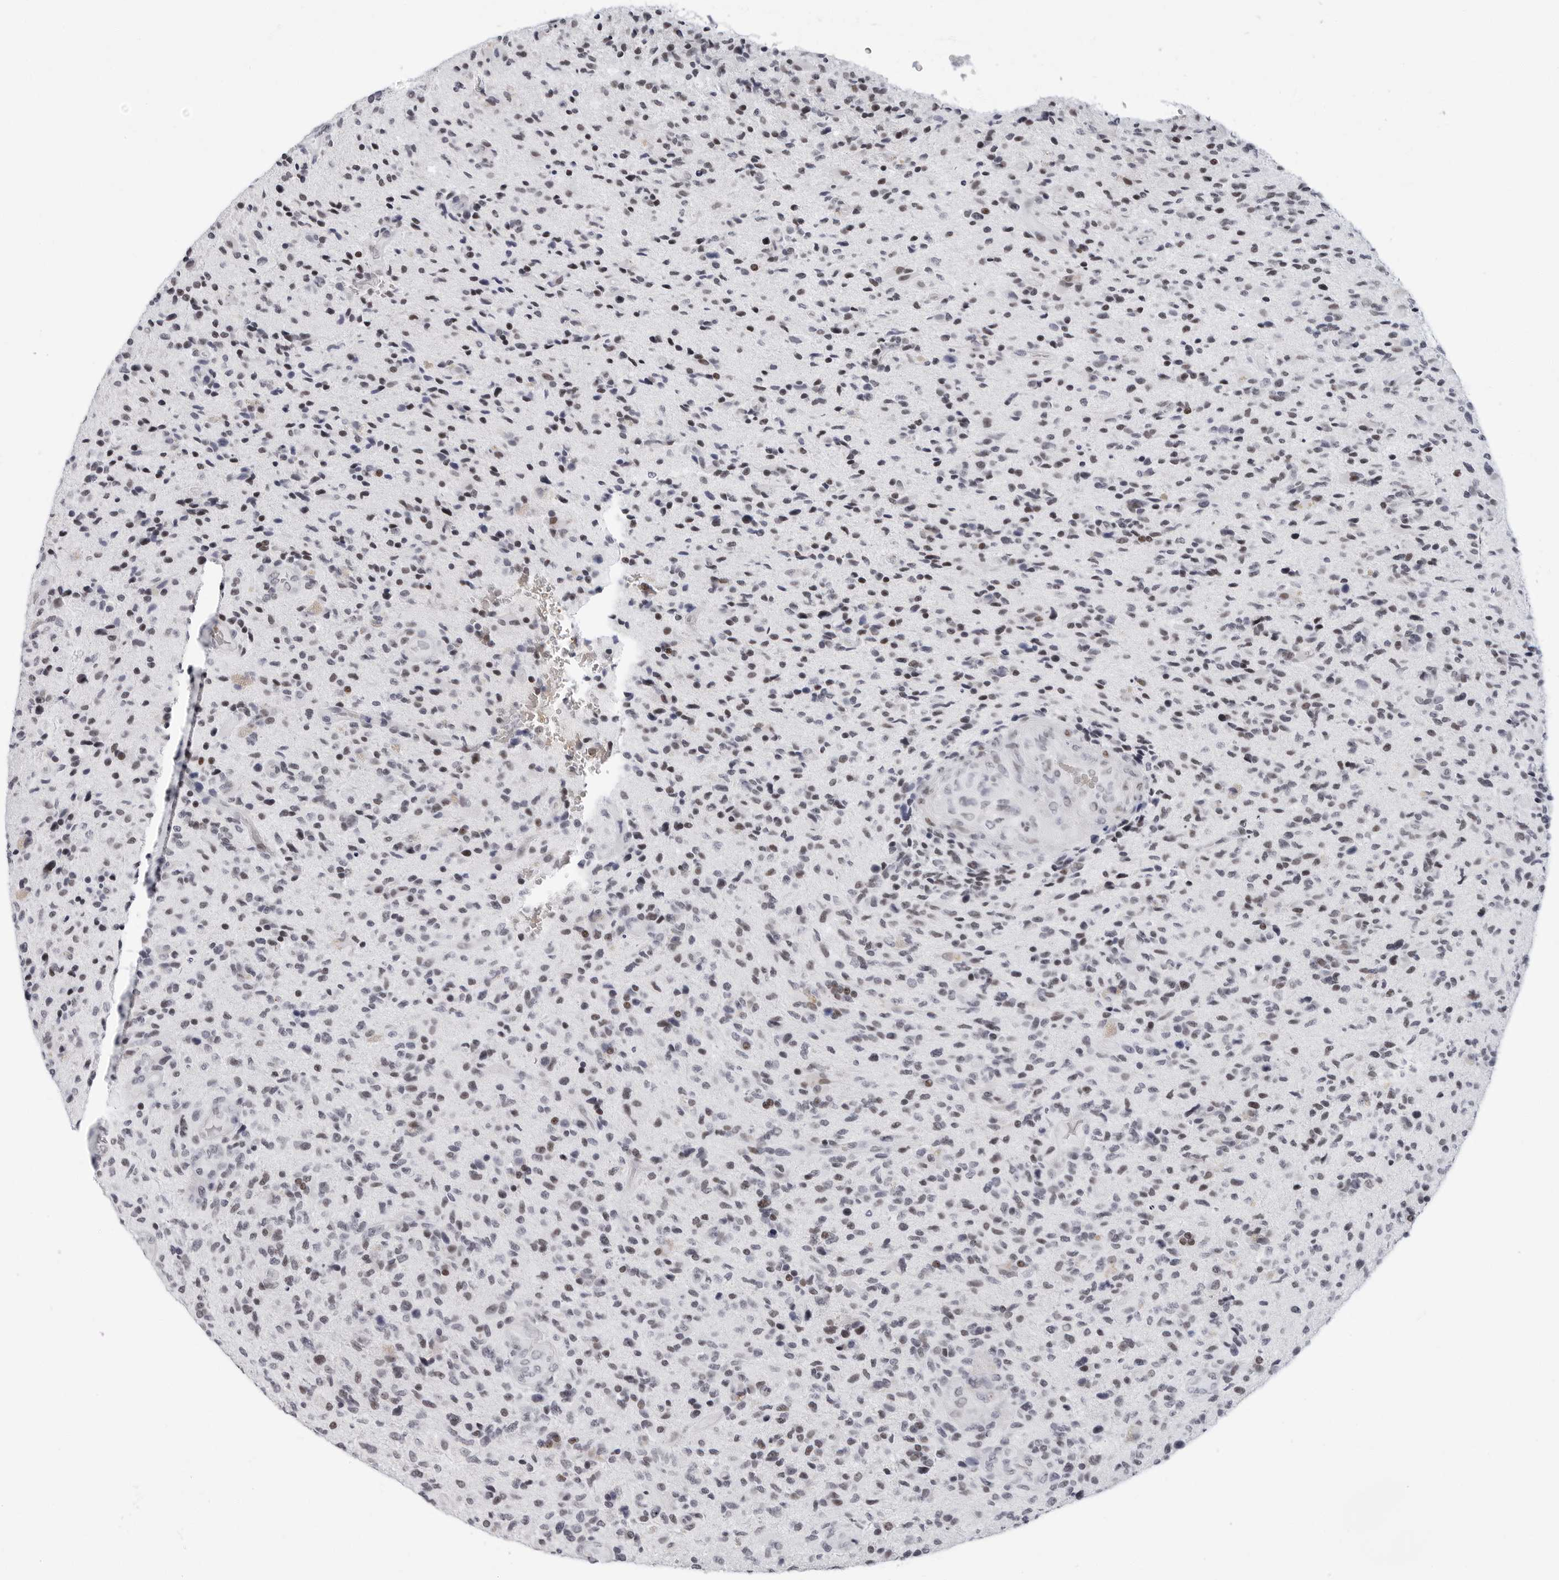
{"staining": {"intensity": "weak", "quantity": ">75%", "location": "nuclear"}, "tissue": "glioma", "cell_type": "Tumor cells", "image_type": "cancer", "snomed": [{"axis": "morphology", "description": "Glioma, malignant, High grade"}, {"axis": "topography", "description": "Brain"}], "caption": "Immunohistochemical staining of malignant high-grade glioma displays low levels of weak nuclear protein expression in approximately >75% of tumor cells.", "gene": "VEZF1", "patient": {"sex": "male", "age": 72}}